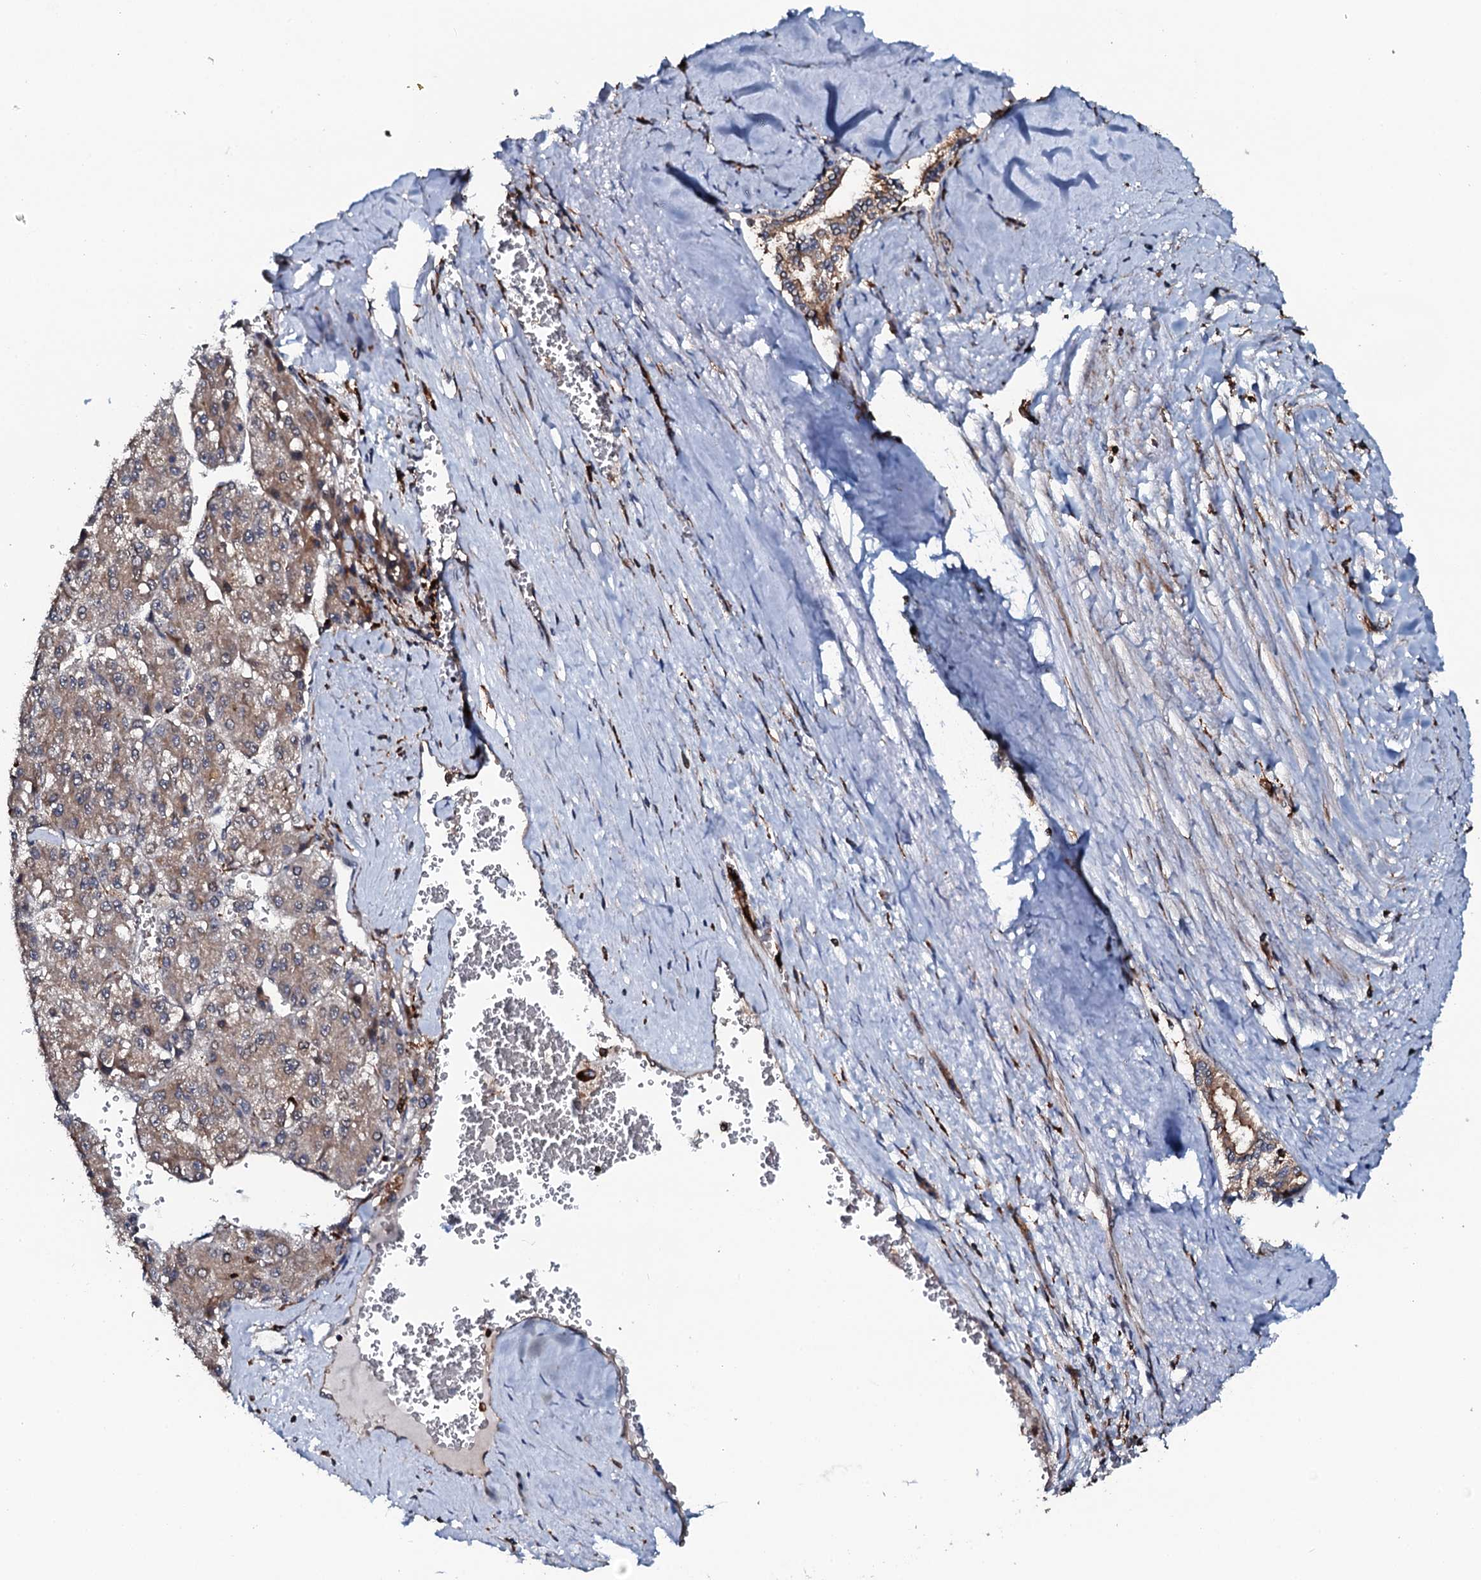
{"staining": {"intensity": "weak", "quantity": ">75%", "location": "cytoplasmic/membranous"}, "tissue": "liver cancer", "cell_type": "Tumor cells", "image_type": "cancer", "snomed": [{"axis": "morphology", "description": "Carcinoma, Hepatocellular, NOS"}, {"axis": "topography", "description": "Liver"}], "caption": "Tumor cells demonstrate low levels of weak cytoplasmic/membranous positivity in about >75% of cells in hepatocellular carcinoma (liver).", "gene": "VAMP8", "patient": {"sex": "female", "age": 73}}